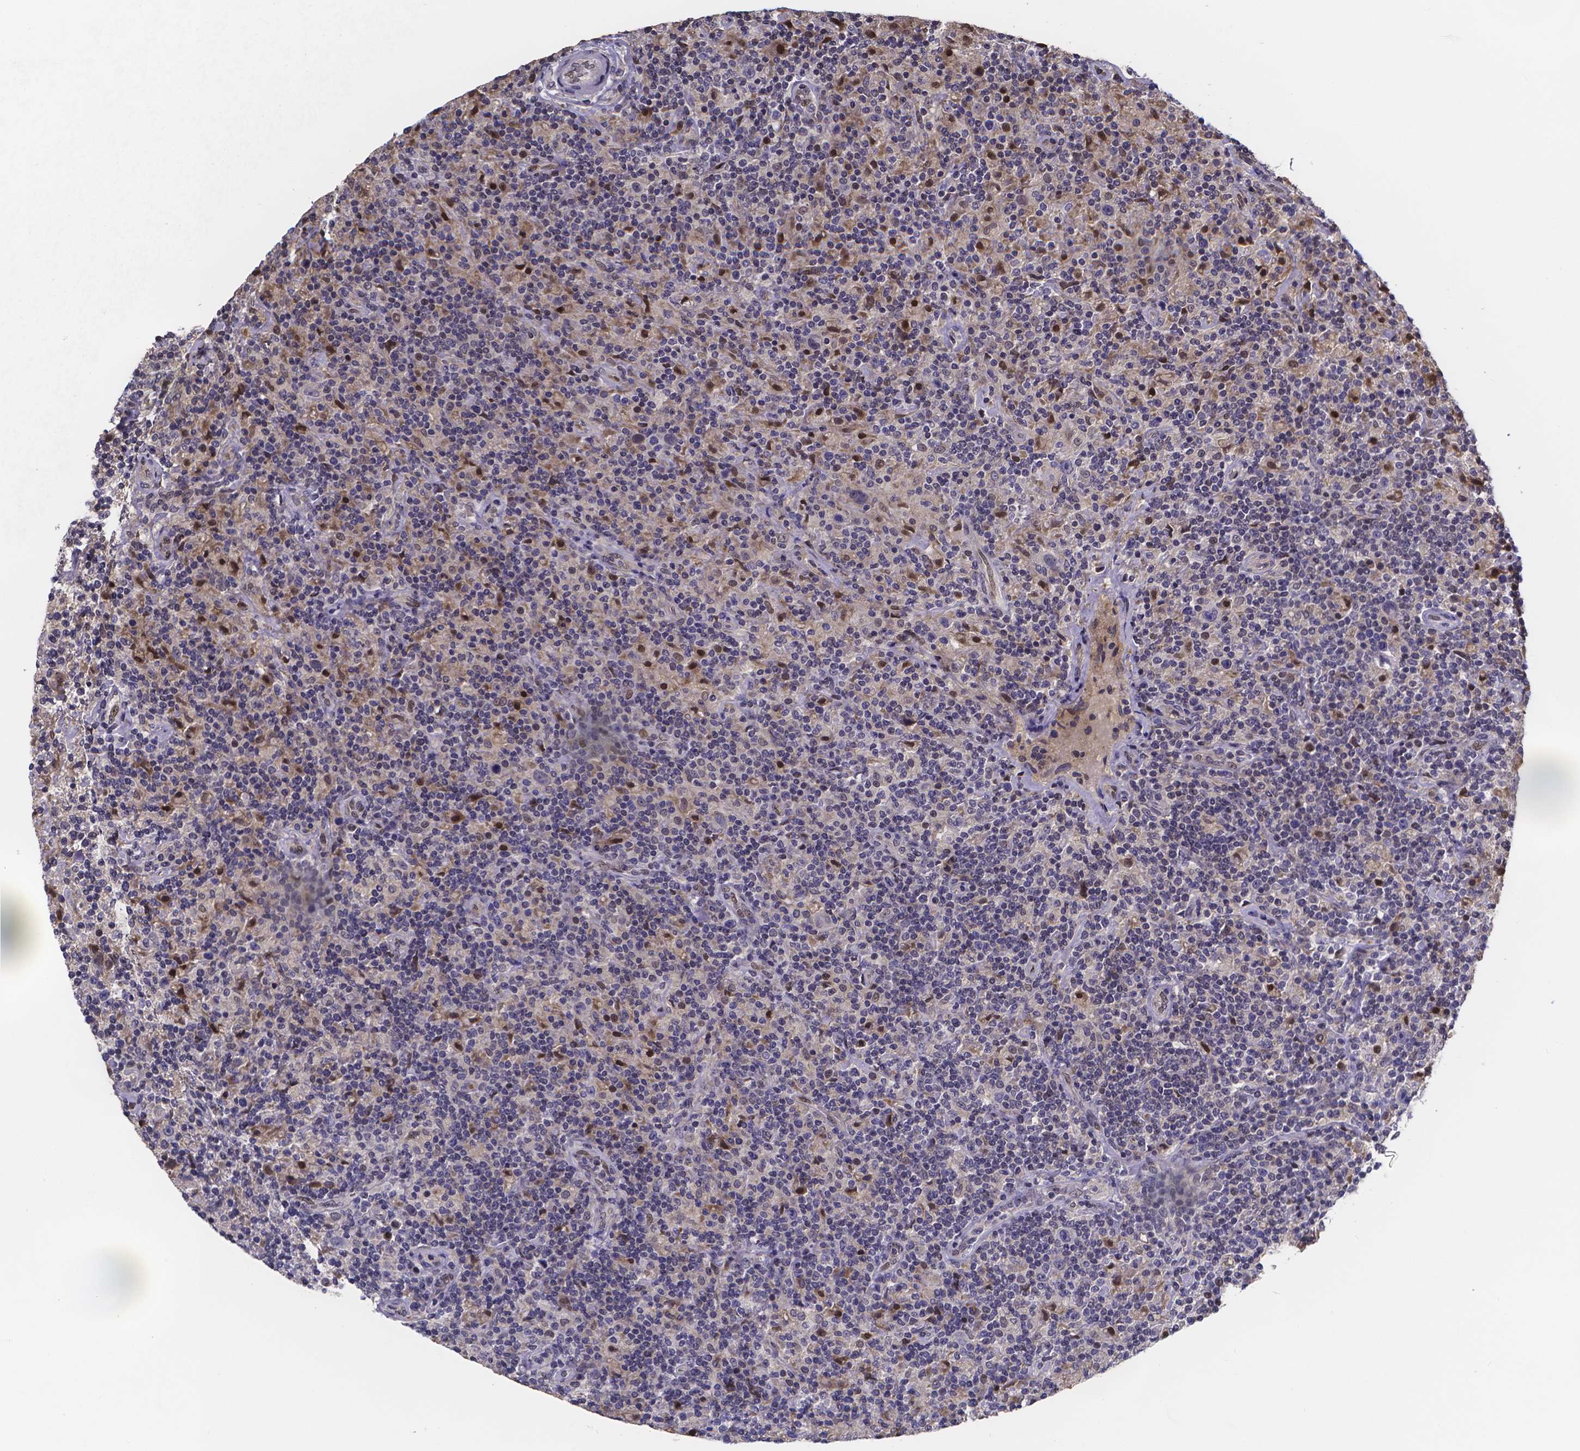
{"staining": {"intensity": "moderate", "quantity": "<25%", "location": "cytoplasmic/membranous"}, "tissue": "lymphoma", "cell_type": "Tumor cells", "image_type": "cancer", "snomed": [{"axis": "morphology", "description": "Hodgkin's disease, NOS"}, {"axis": "topography", "description": "Lymph node"}], "caption": "Tumor cells display low levels of moderate cytoplasmic/membranous staining in about <25% of cells in Hodgkin's disease.", "gene": "PAH", "patient": {"sex": "male", "age": 70}}